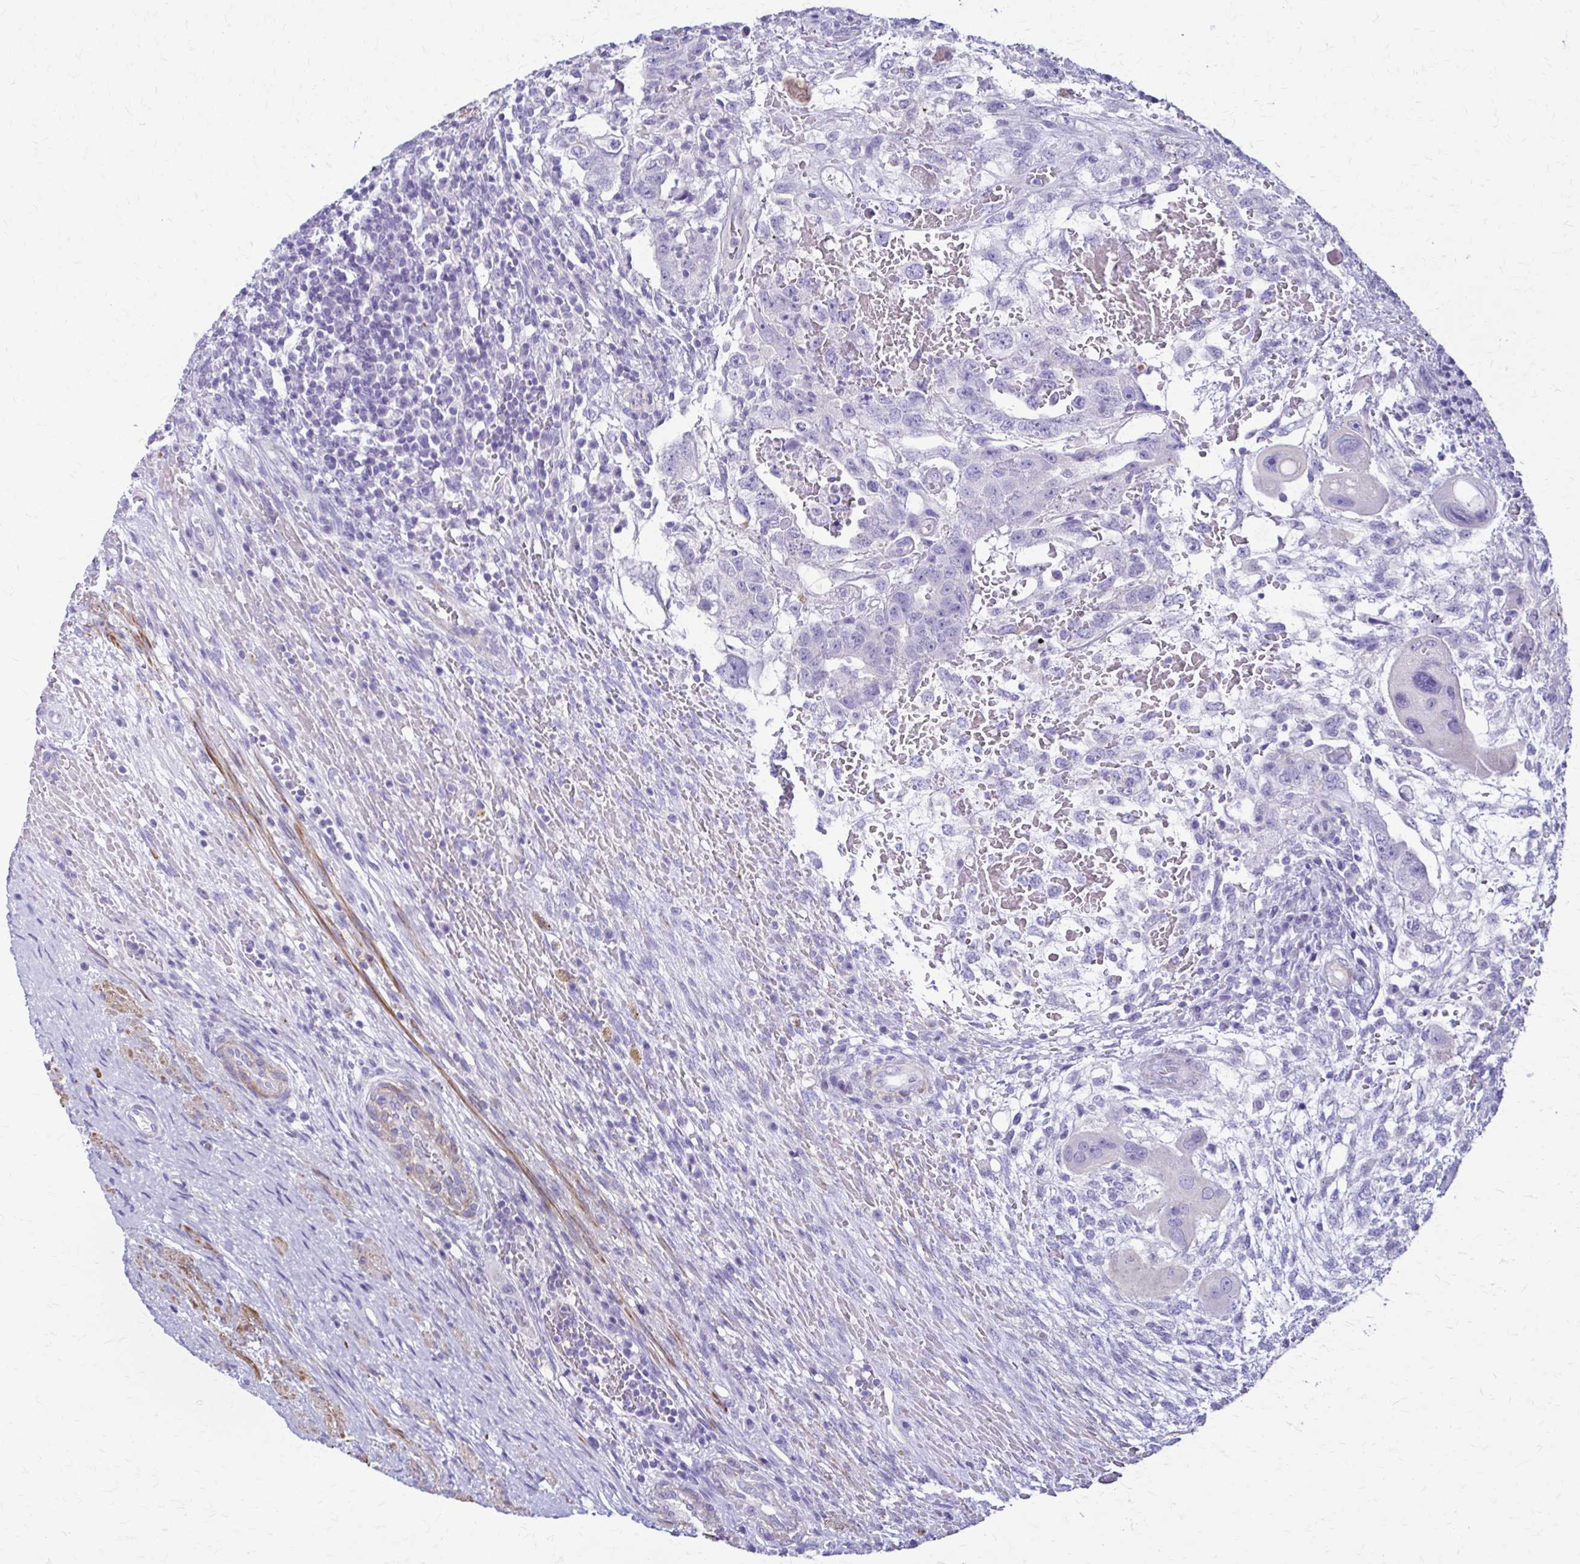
{"staining": {"intensity": "negative", "quantity": "none", "location": "none"}, "tissue": "testis cancer", "cell_type": "Tumor cells", "image_type": "cancer", "snomed": [{"axis": "morphology", "description": "Carcinoma, Embryonal, NOS"}, {"axis": "topography", "description": "Testis"}], "caption": "Image shows no significant protein staining in tumor cells of testis cancer.", "gene": "DSP", "patient": {"sex": "male", "age": 26}}